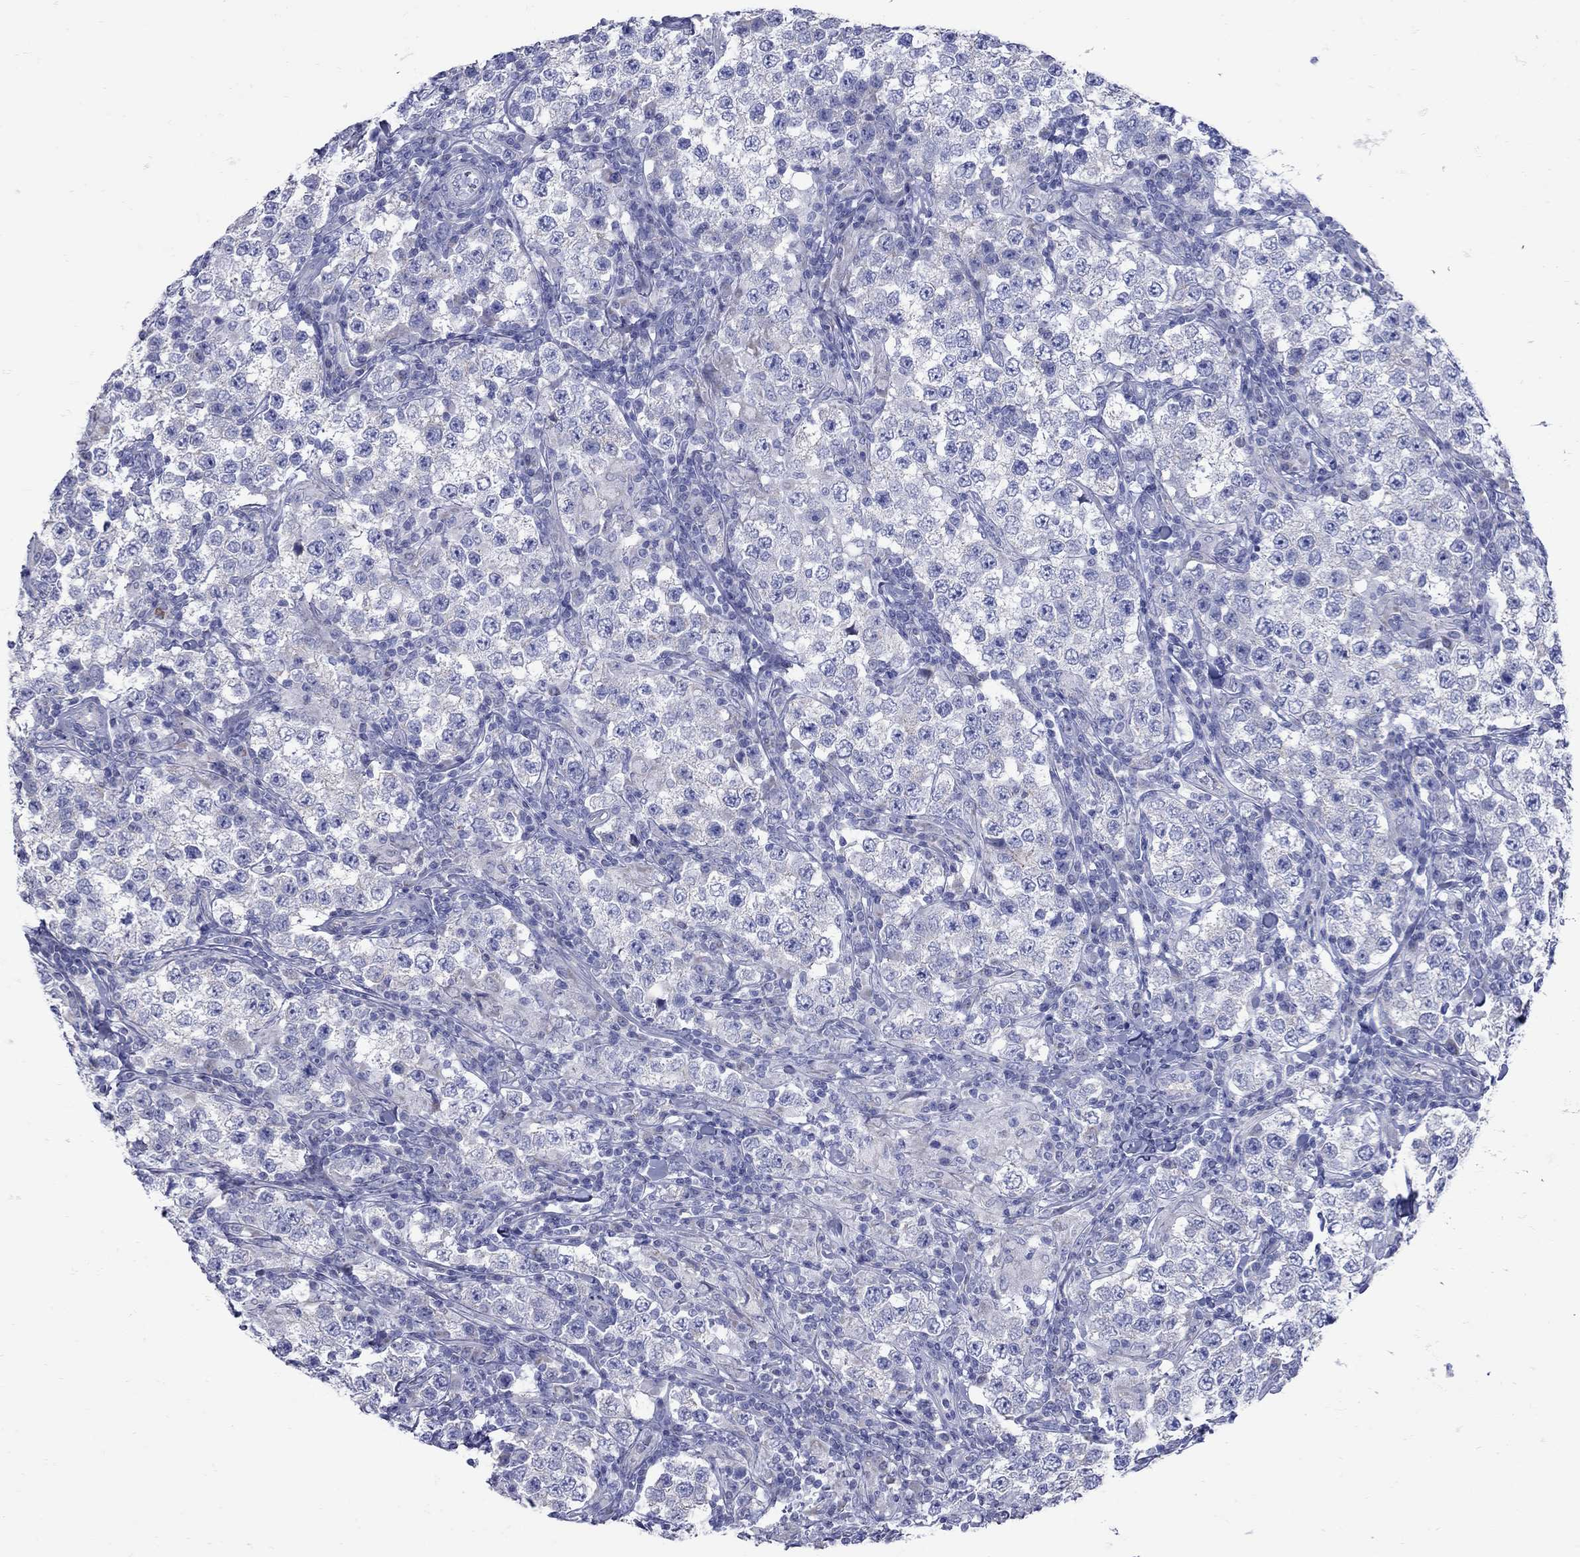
{"staining": {"intensity": "negative", "quantity": "none", "location": "none"}, "tissue": "testis cancer", "cell_type": "Tumor cells", "image_type": "cancer", "snomed": [{"axis": "morphology", "description": "Seminoma, NOS"}, {"axis": "morphology", "description": "Carcinoma, Embryonal, NOS"}, {"axis": "topography", "description": "Testis"}], "caption": "Immunohistochemistry photomicrograph of human testis embryonal carcinoma stained for a protein (brown), which shows no positivity in tumor cells.", "gene": "PDZD3", "patient": {"sex": "male", "age": 41}}